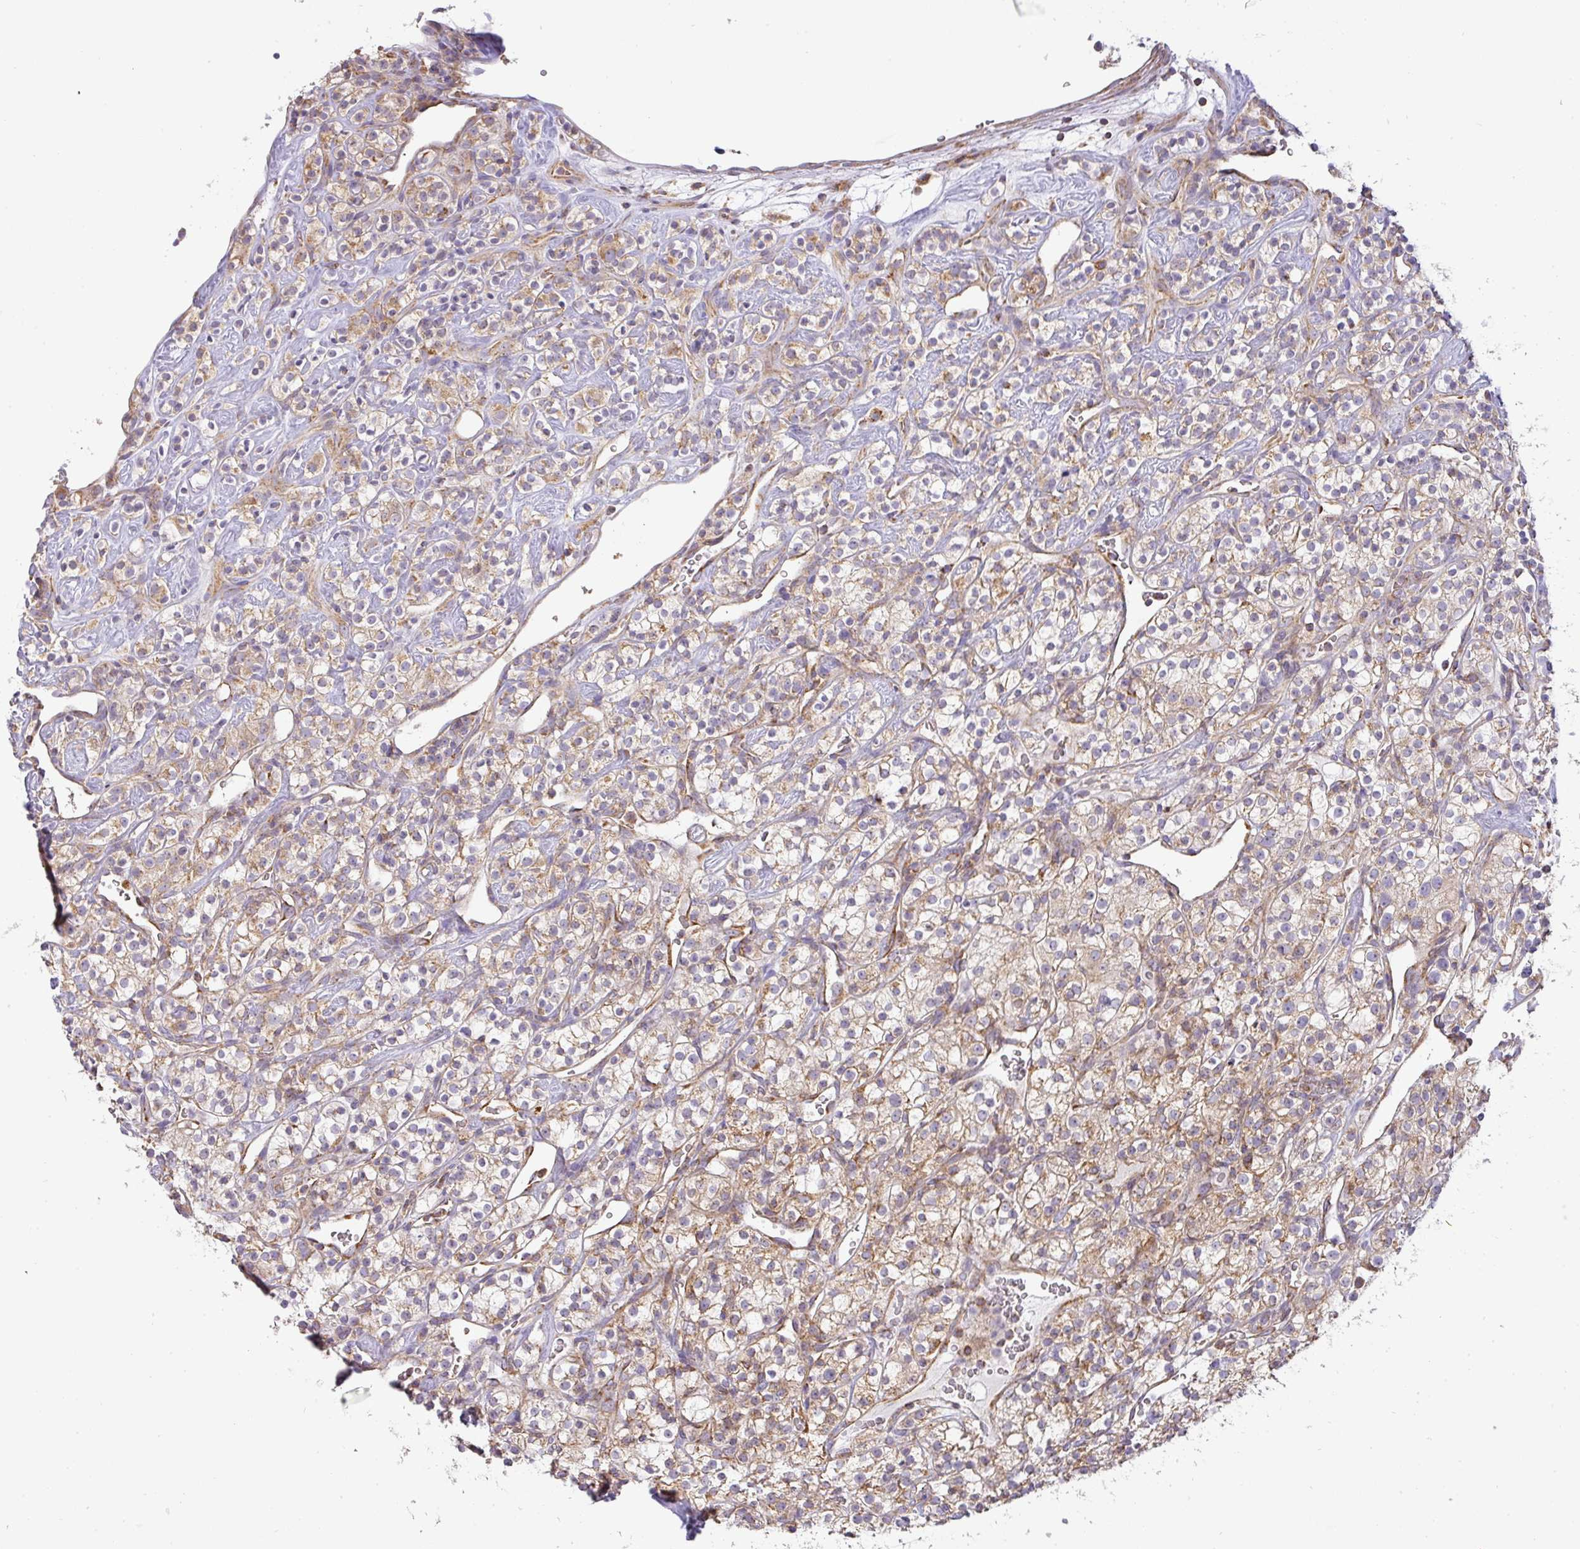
{"staining": {"intensity": "moderate", "quantity": "25%-75%", "location": "cytoplasmic/membranous"}, "tissue": "renal cancer", "cell_type": "Tumor cells", "image_type": "cancer", "snomed": [{"axis": "morphology", "description": "Adenocarcinoma, NOS"}, {"axis": "topography", "description": "Kidney"}], "caption": "Immunohistochemistry image of neoplastic tissue: human renal cancer (adenocarcinoma) stained using immunohistochemistry (IHC) displays medium levels of moderate protein expression localized specifically in the cytoplasmic/membranous of tumor cells, appearing as a cytoplasmic/membranous brown color.", "gene": "ZNF211", "patient": {"sex": "male", "age": 77}}